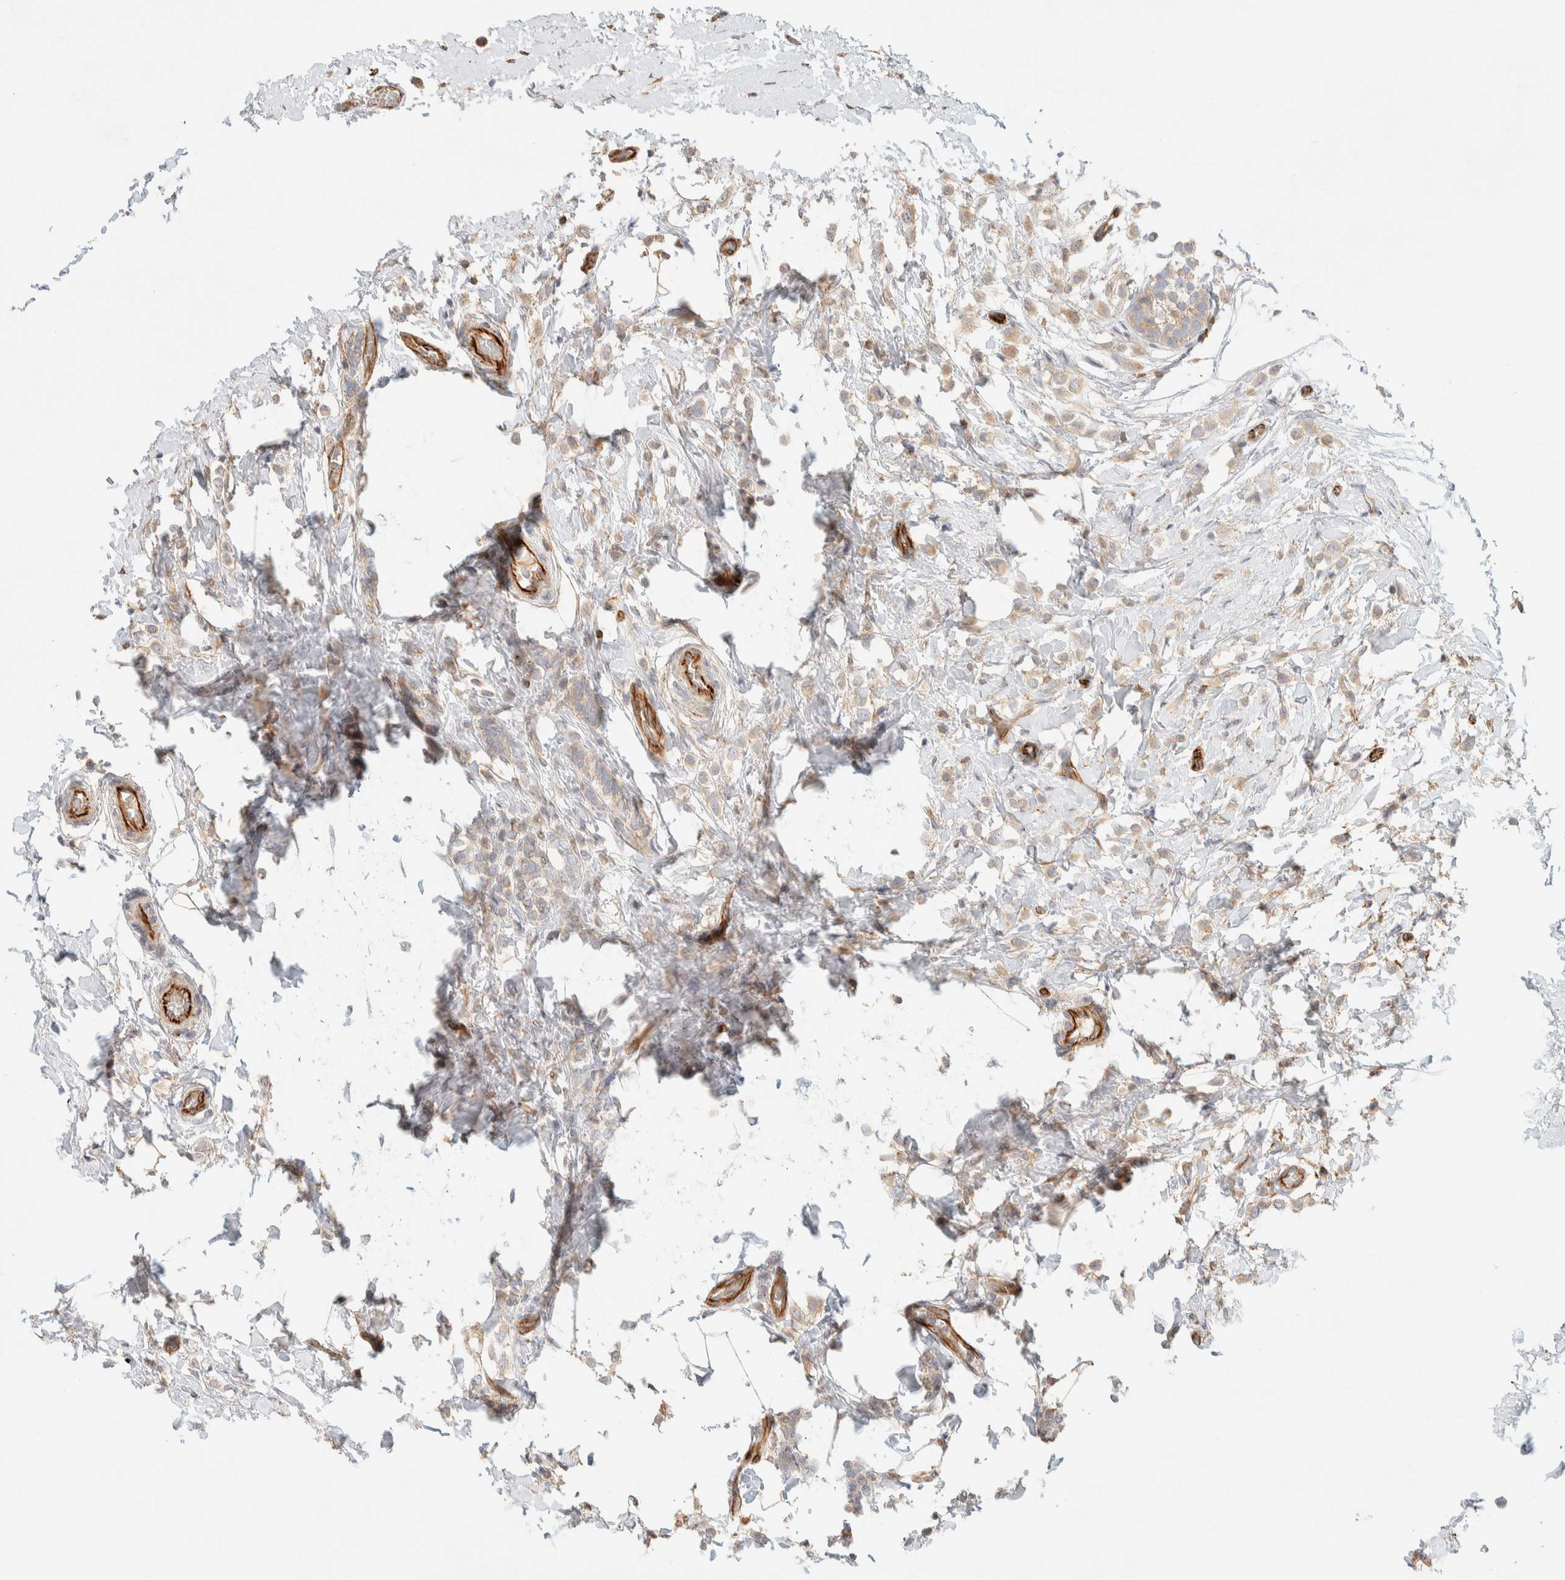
{"staining": {"intensity": "weak", "quantity": "<25%", "location": "cytoplasmic/membranous"}, "tissue": "breast cancer", "cell_type": "Tumor cells", "image_type": "cancer", "snomed": [{"axis": "morphology", "description": "Lobular carcinoma"}, {"axis": "topography", "description": "Breast"}], "caption": "Immunohistochemical staining of human lobular carcinoma (breast) reveals no significant positivity in tumor cells. (DAB immunohistochemistry, high magnification).", "gene": "FAT1", "patient": {"sex": "female", "age": 50}}